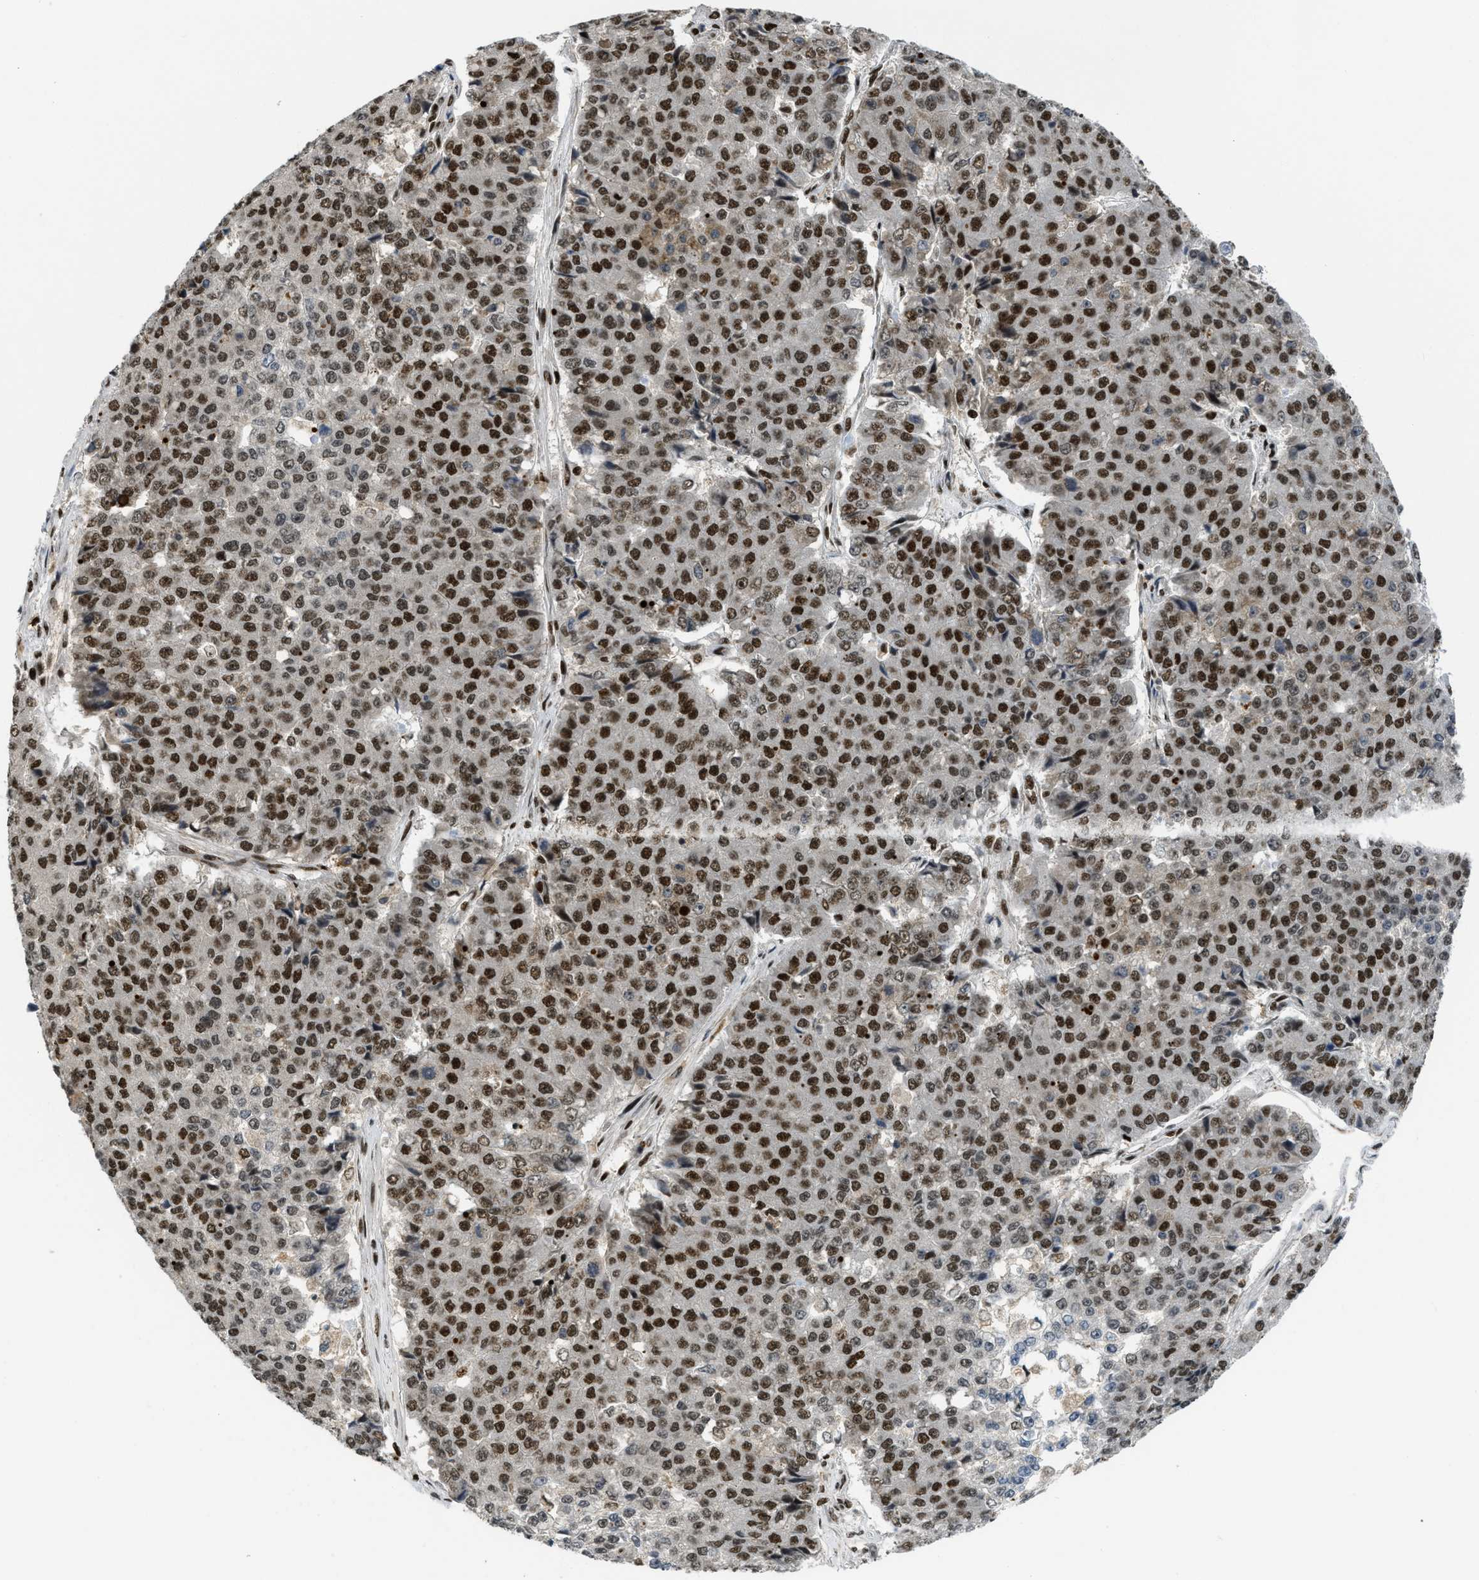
{"staining": {"intensity": "strong", "quantity": ">75%", "location": "nuclear"}, "tissue": "pancreatic cancer", "cell_type": "Tumor cells", "image_type": "cancer", "snomed": [{"axis": "morphology", "description": "Adenocarcinoma, NOS"}, {"axis": "topography", "description": "Pancreas"}], "caption": "Tumor cells exhibit high levels of strong nuclear expression in about >75% of cells in pancreatic adenocarcinoma.", "gene": "RFX5", "patient": {"sex": "male", "age": 50}}